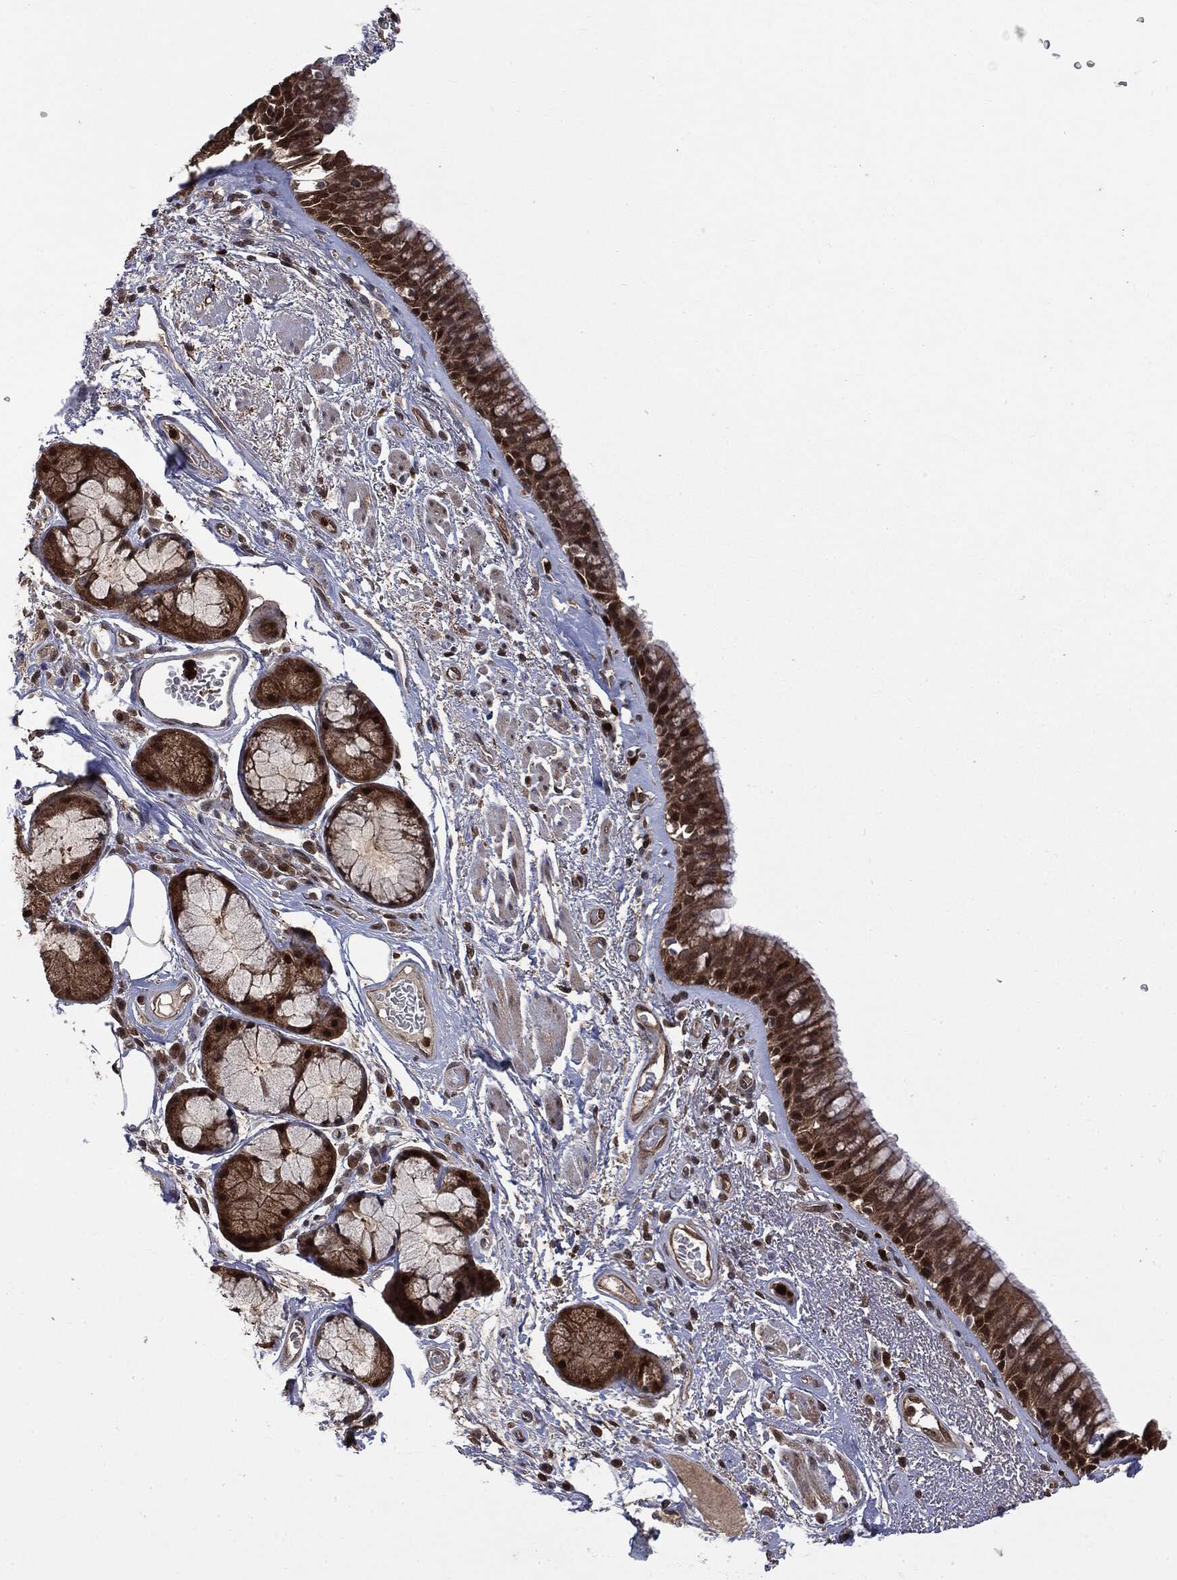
{"staining": {"intensity": "strong", "quantity": ">75%", "location": "cytoplasmic/membranous,nuclear"}, "tissue": "bronchus", "cell_type": "Respiratory epithelial cells", "image_type": "normal", "snomed": [{"axis": "morphology", "description": "Normal tissue, NOS"}, {"axis": "topography", "description": "Bronchus"}], "caption": "Respiratory epithelial cells exhibit strong cytoplasmic/membranous,nuclear staining in about >75% of cells in normal bronchus.", "gene": "GPI", "patient": {"sex": "male", "age": 82}}